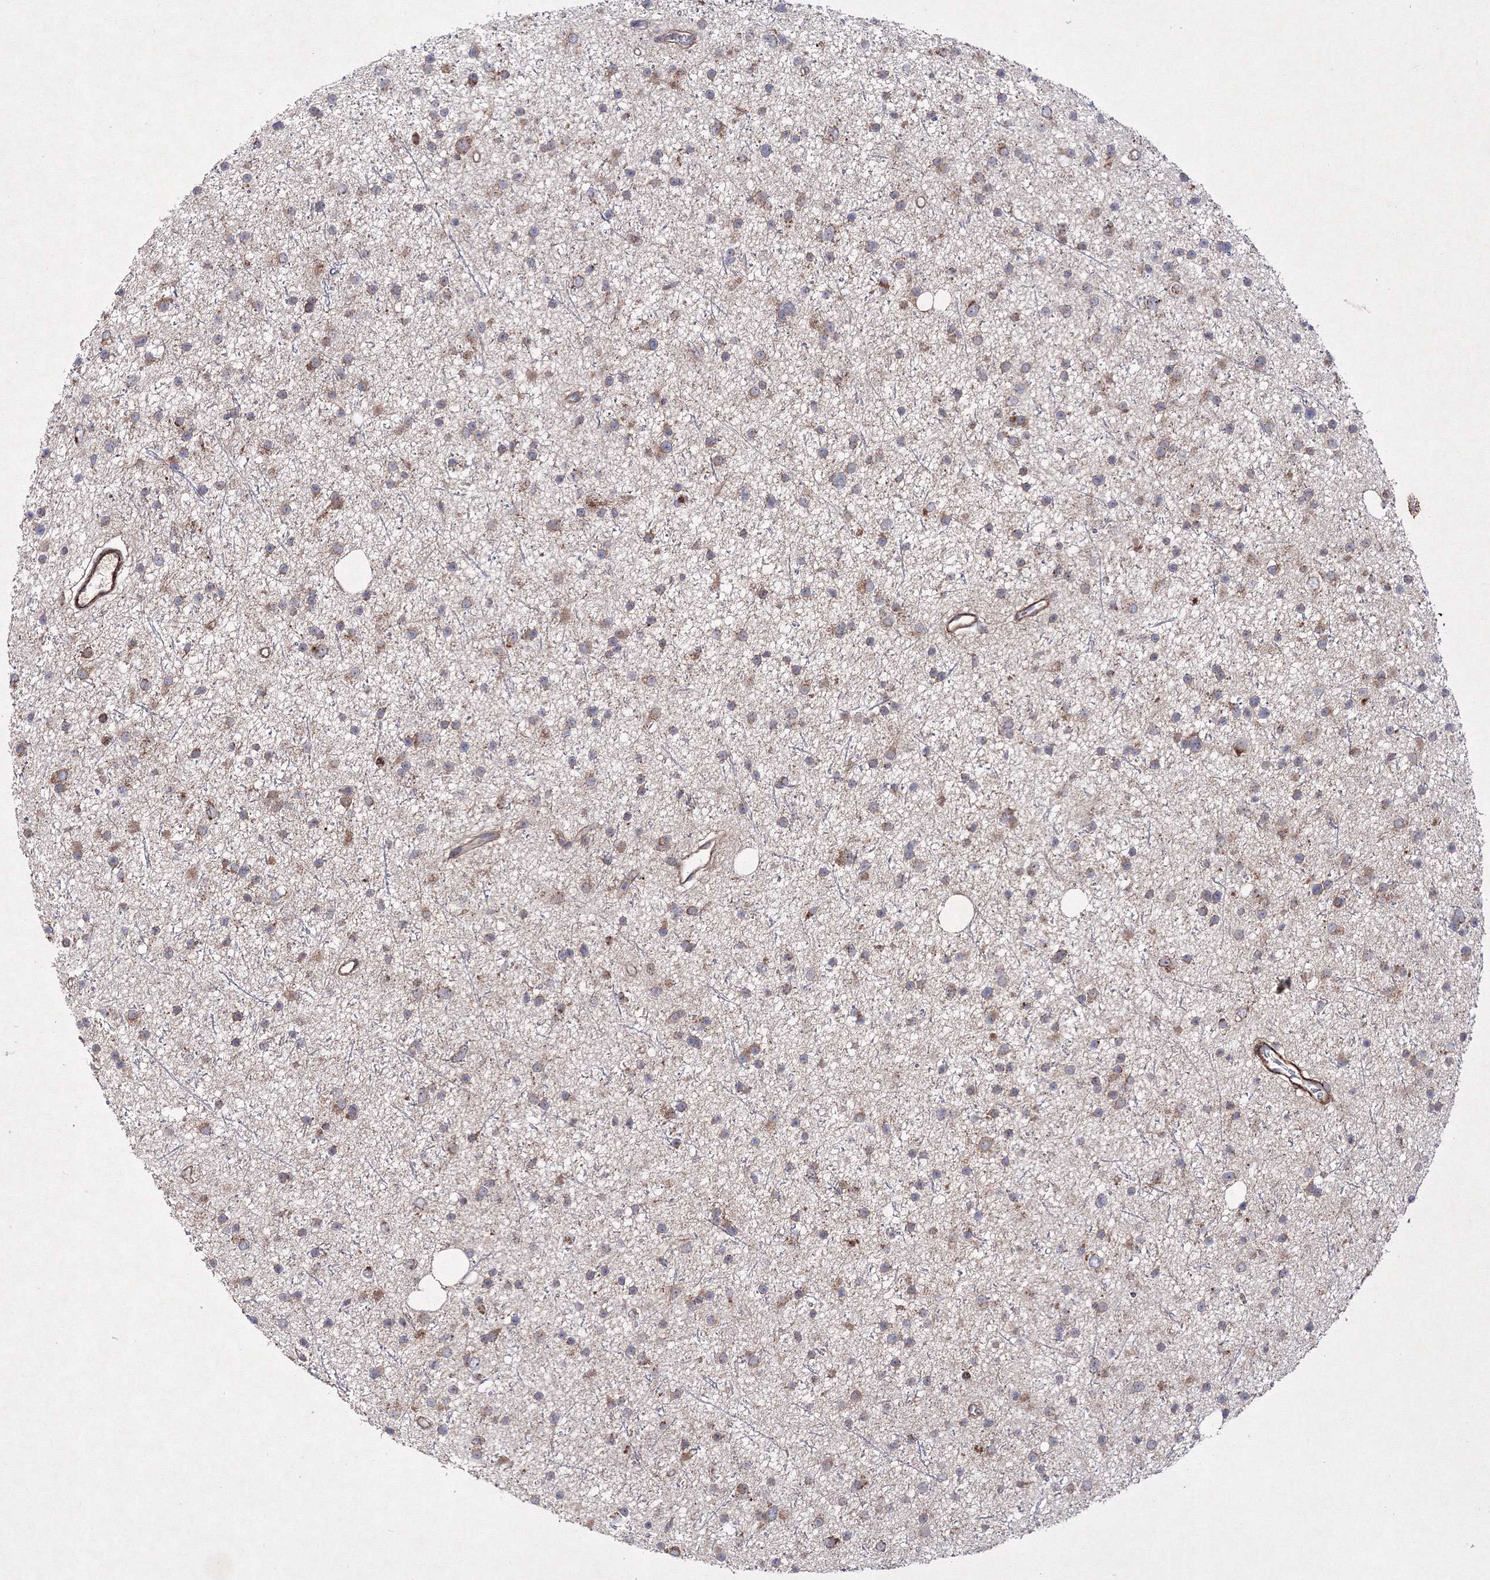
{"staining": {"intensity": "moderate", "quantity": "25%-75%", "location": "cytoplasmic/membranous"}, "tissue": "glioma", "cell_type": "Tumor cells", "image_type": "cancer", "snomed": [{"axis": "morphology", "description": "Glioma, malignant, Low grade"}, {"axis": "topography", "description": "Cerebral cortex"}], "caption": "Tumor cells display medium levels of moderate cytoplasmic/membranous positivity in about 25%-75% of cells in glioma. The protein is shown in brown color, while the nuclei are stained blue.", "gene": "GFM1", "patient": {"sex": "female", "age": 39}}